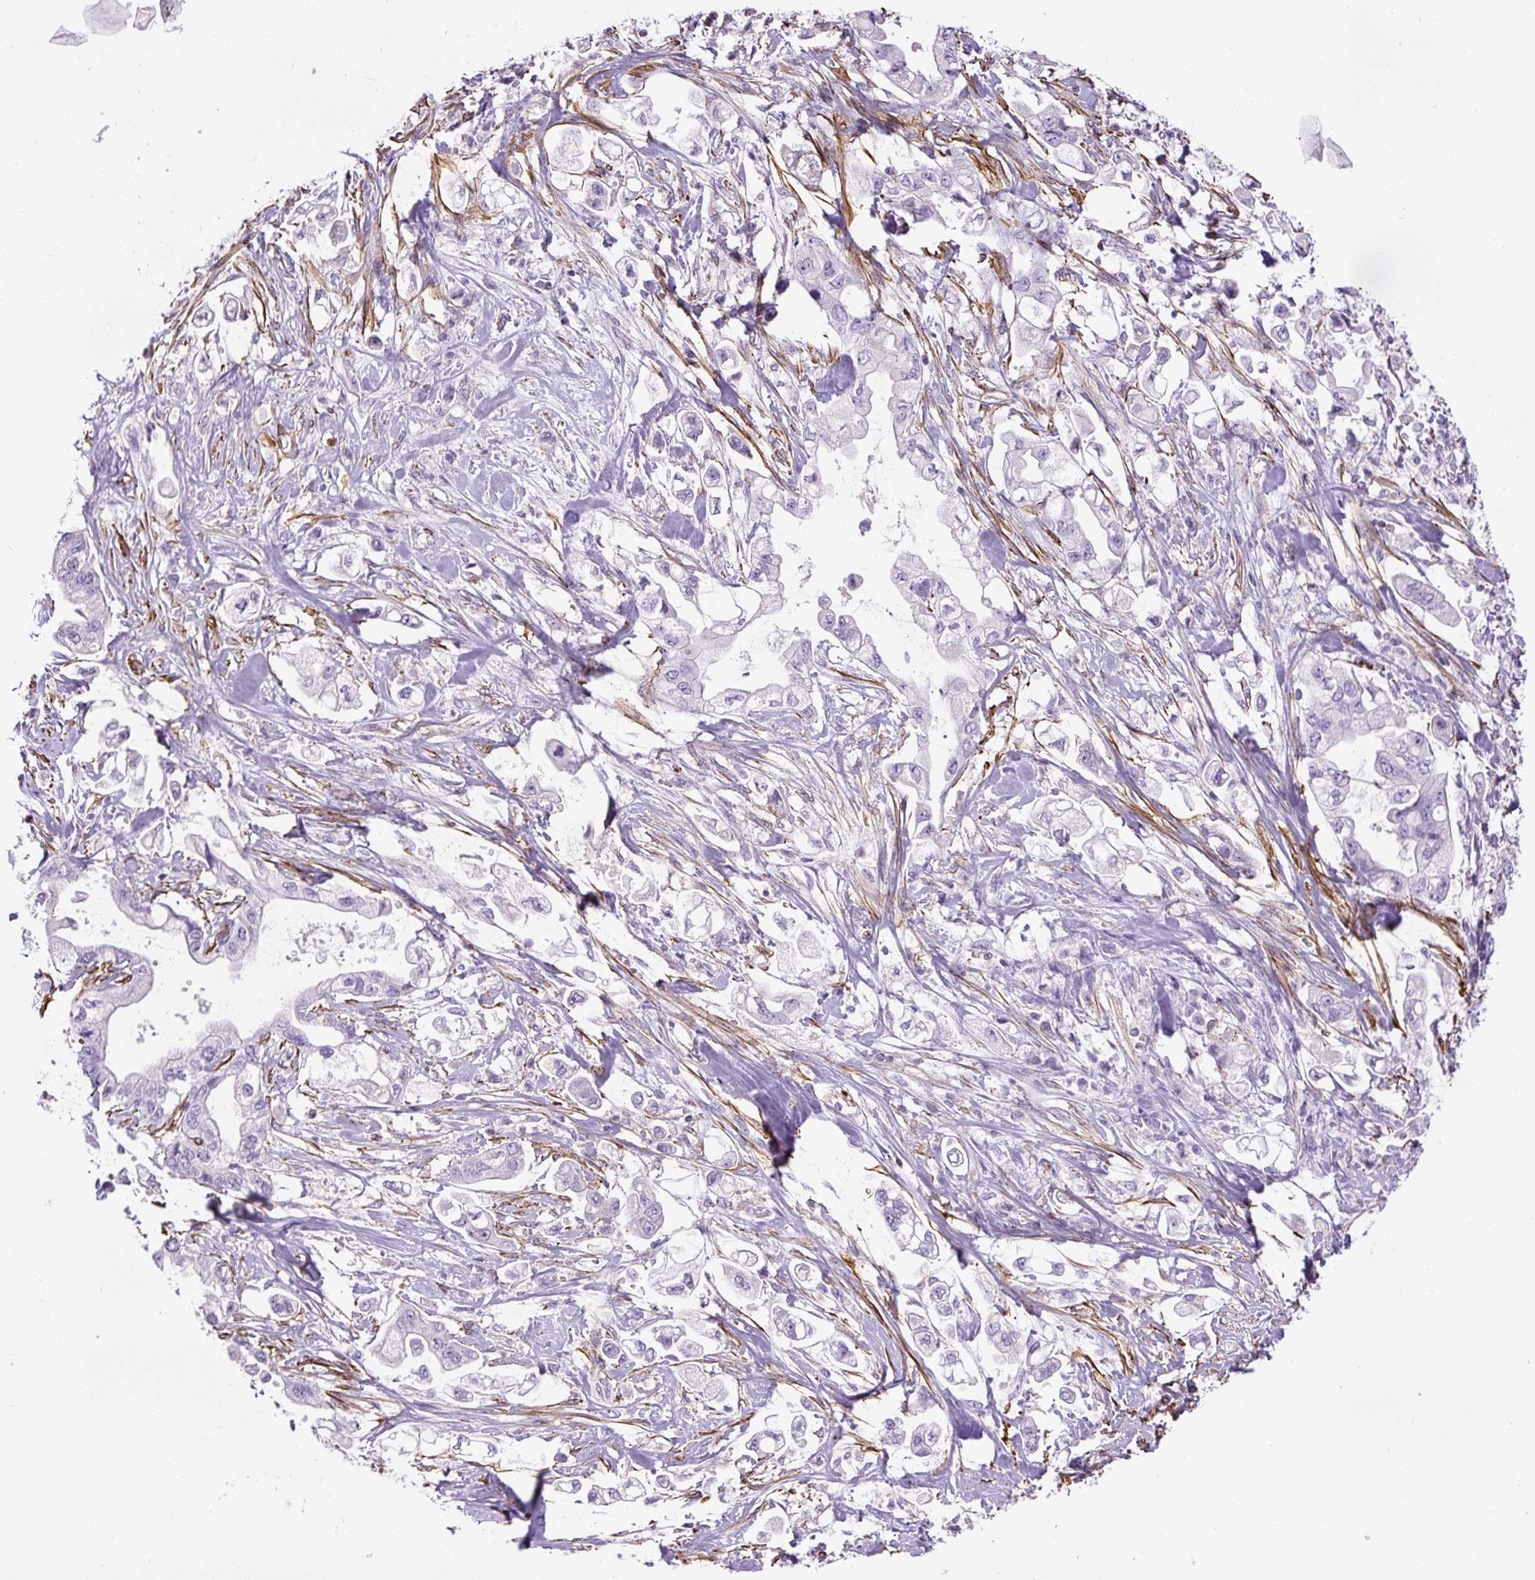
{"staining": {"intensity": "negative", "quantity": "none", "location": "none"}, "tissue": "stomach cancer", "cell_type": "Tumor cells", "image_type": "cancer", "snomed": [{"axis": "morphology", "description": "Adenocarcinoma, NOS"}, {"axis": "topography", "description": "Stomach"}], "caption": "The histopathology image demonstrates no staining of tumor cells in stomach adenocarcinoma.", "gene": "B3GALT5", "patient": {"sex": "male", "age": 62}}